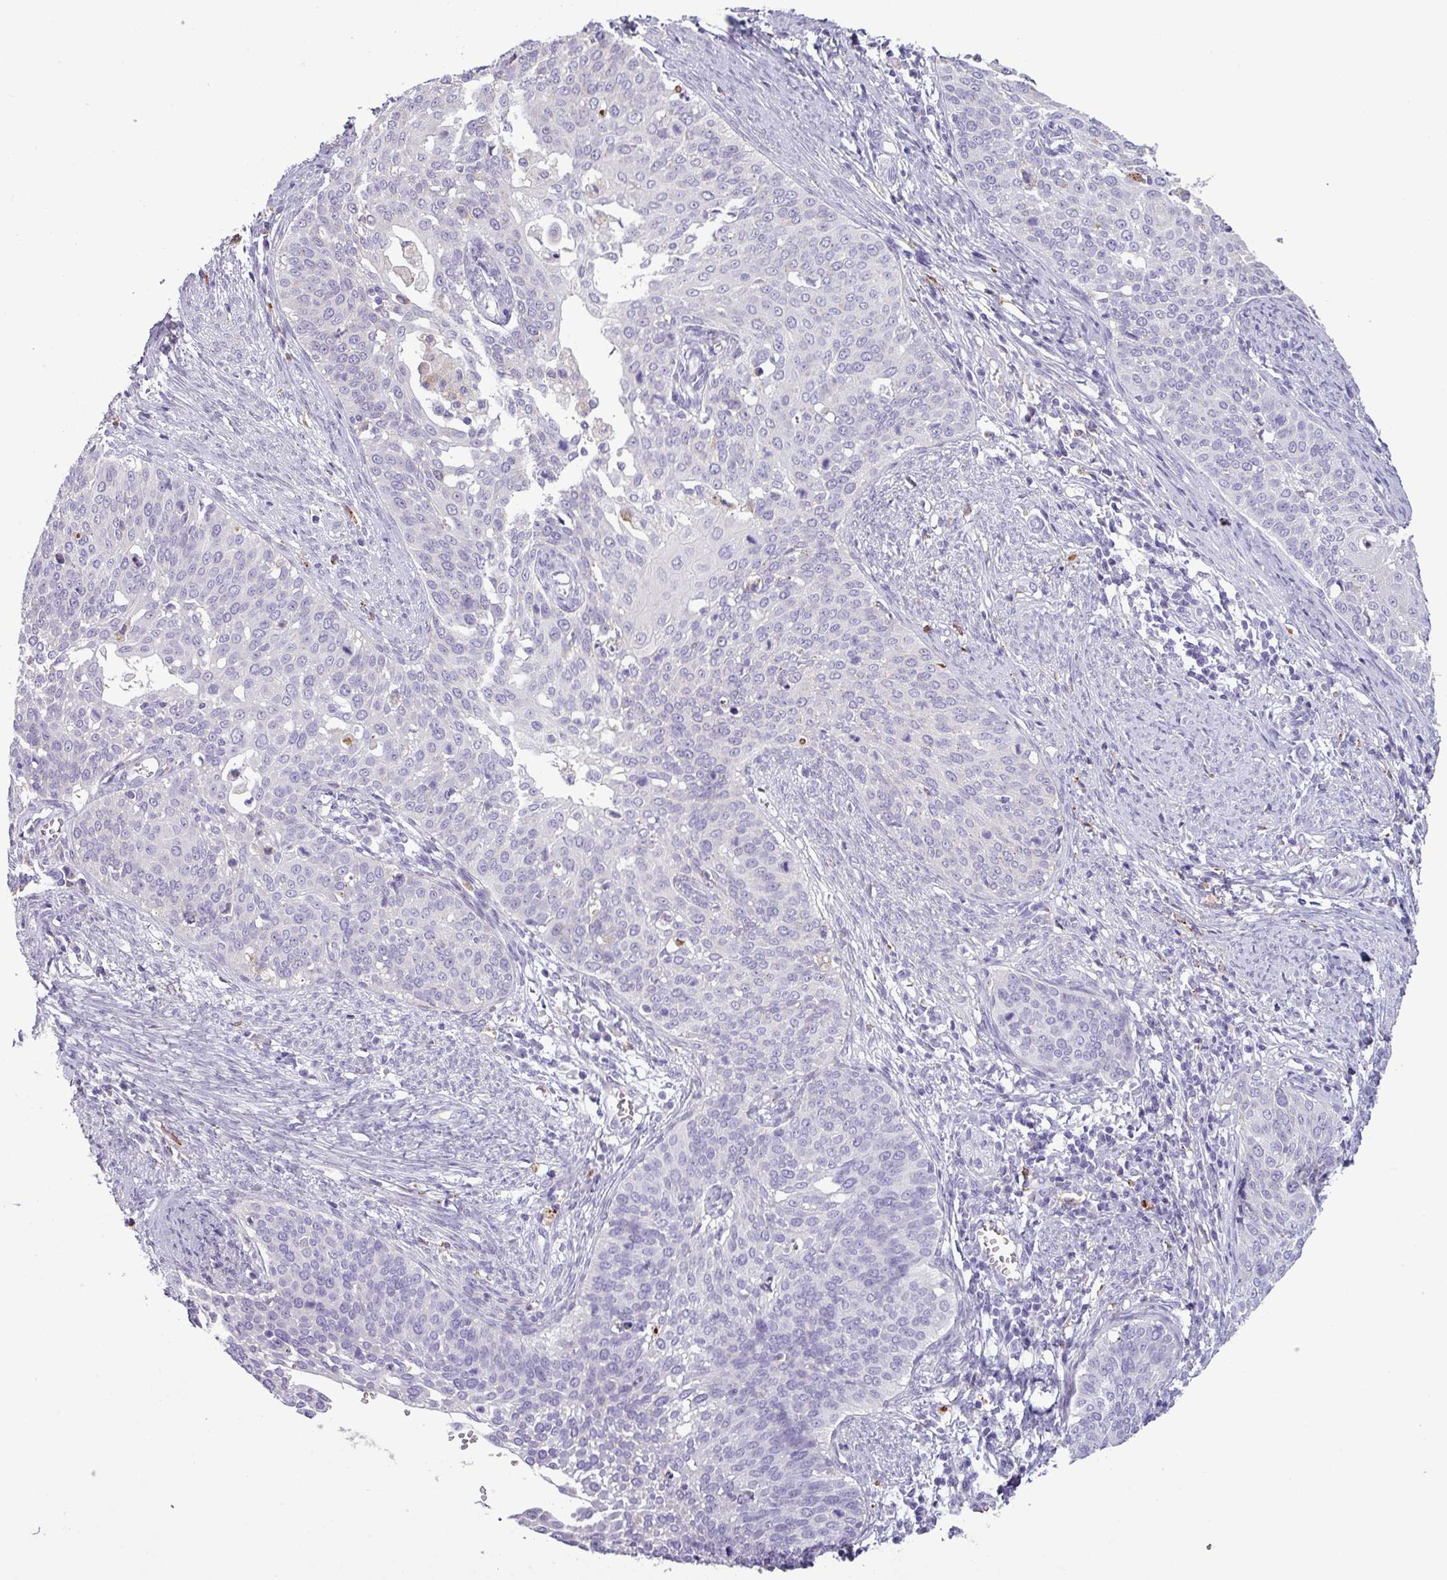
{"staining": {"intensity": "negative", "quantity": "none", "location": "none"}, "tissue": "cervical cancer", "cell_type": "Tumor cells", "image_type": "cancer", "snomed": [{"axis": "morphology", "description": "Squamous cell carcinoma, NOS"}, {"axis": "topography", "description": "Cervix"}], "caption": "Tumor cells show no significant staining in squamous cell carcinoma (cervical). (DAB (3,3'-diaminobenzidine) immunohistochemistry with hematoxylin counter stain).", "gene": "C4B", "patient": {"sex": "female", "age": 44}}